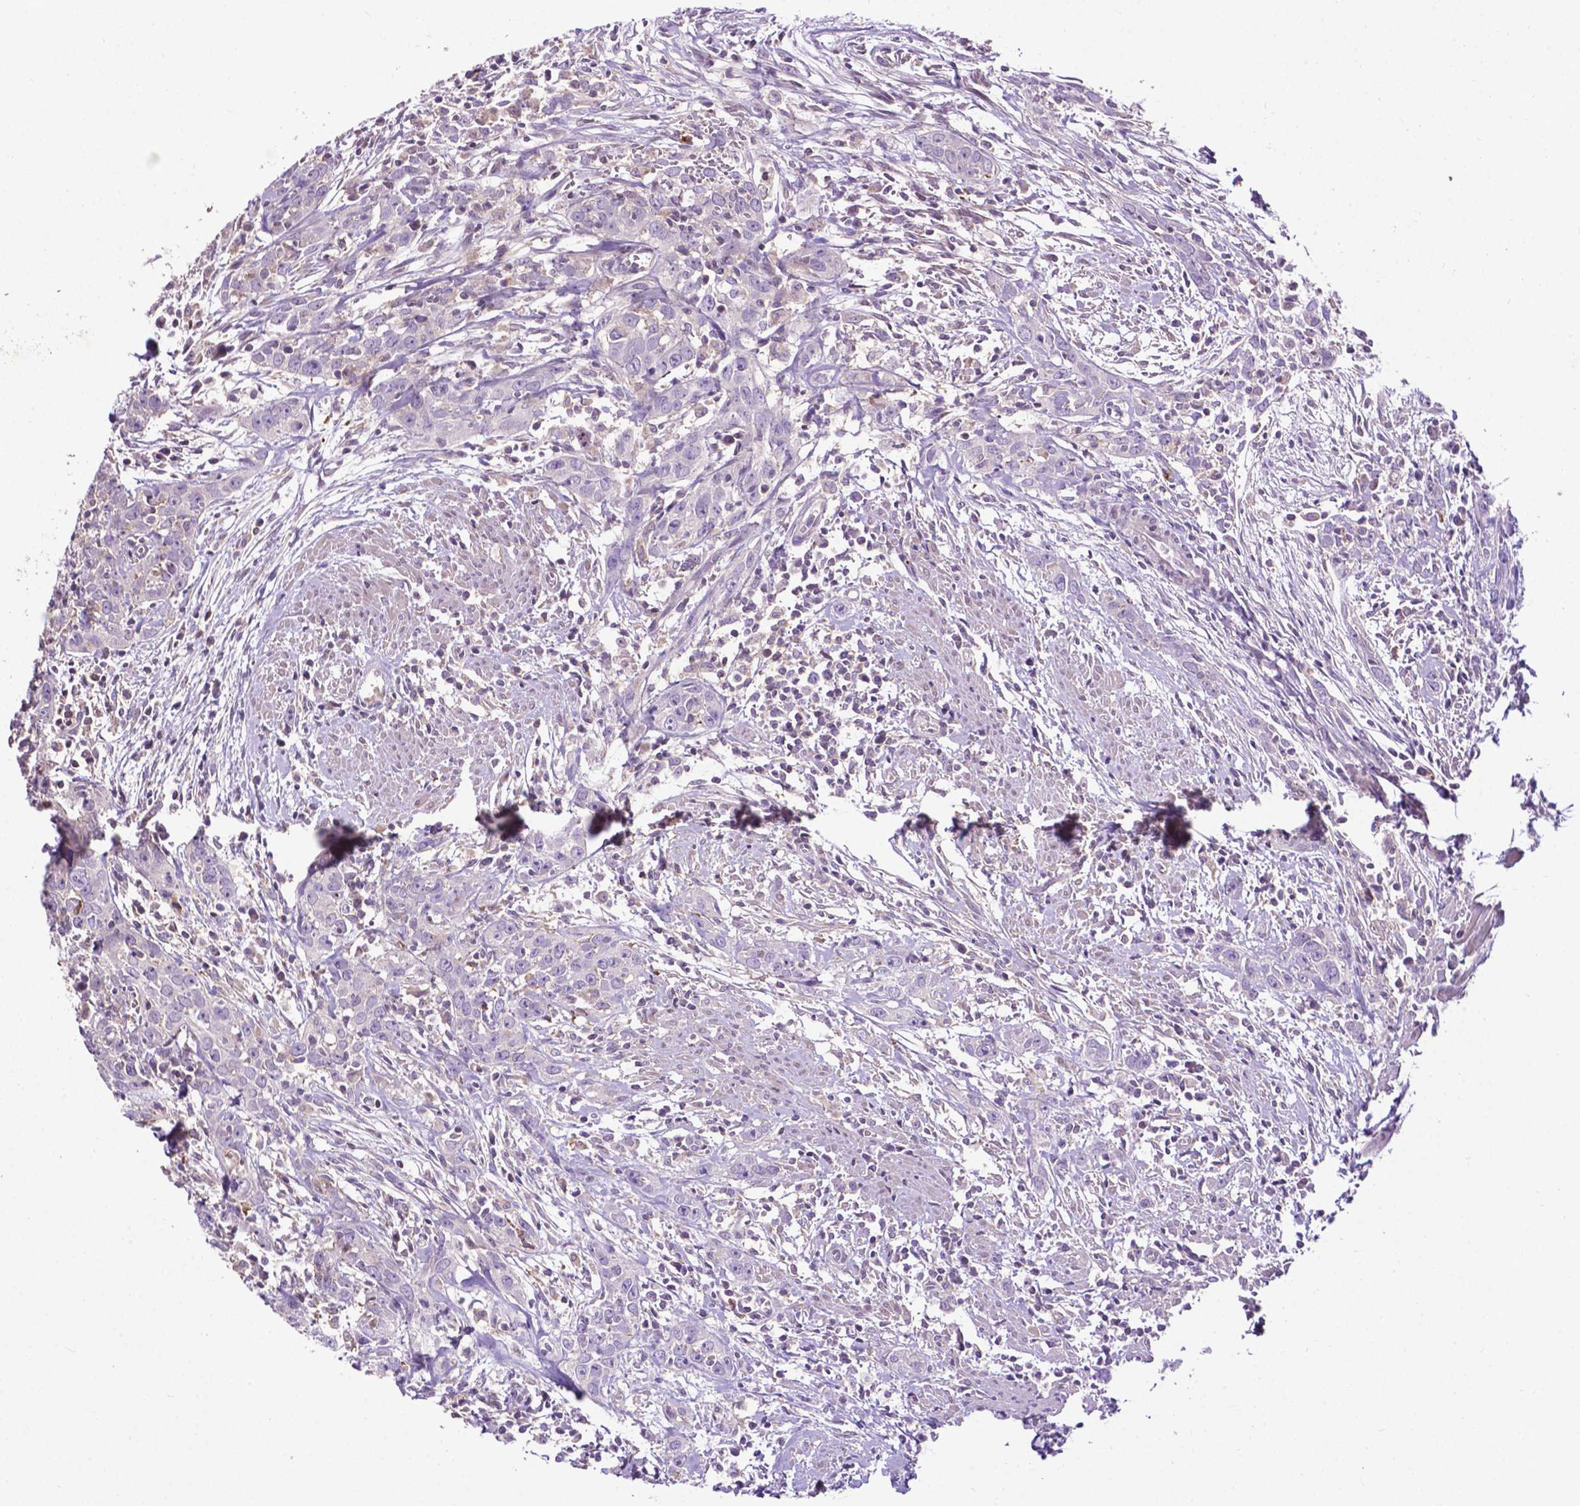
{"staining": {"intensity": "negative", "quantity": "none", "location": "none"}, "tissue": "urothelial cancer", "cell_type": "Tumor cells", "image_type": "cancer", "snomed": [{"axis": "morphology", "description": "Urothelial carcinoma, High grade"}, {"axis": "topography", "description": "Urinary bladder"}], "caption": "High magnification brightfield microscopy of urothelial carcinoma (high-grade) stained with DAB (brown) and counterstained with hematoxylin (blue): tumor cells show no significant expression.", "gene": "SPNS2", "patient": {"sex": "male", "age": 83}}